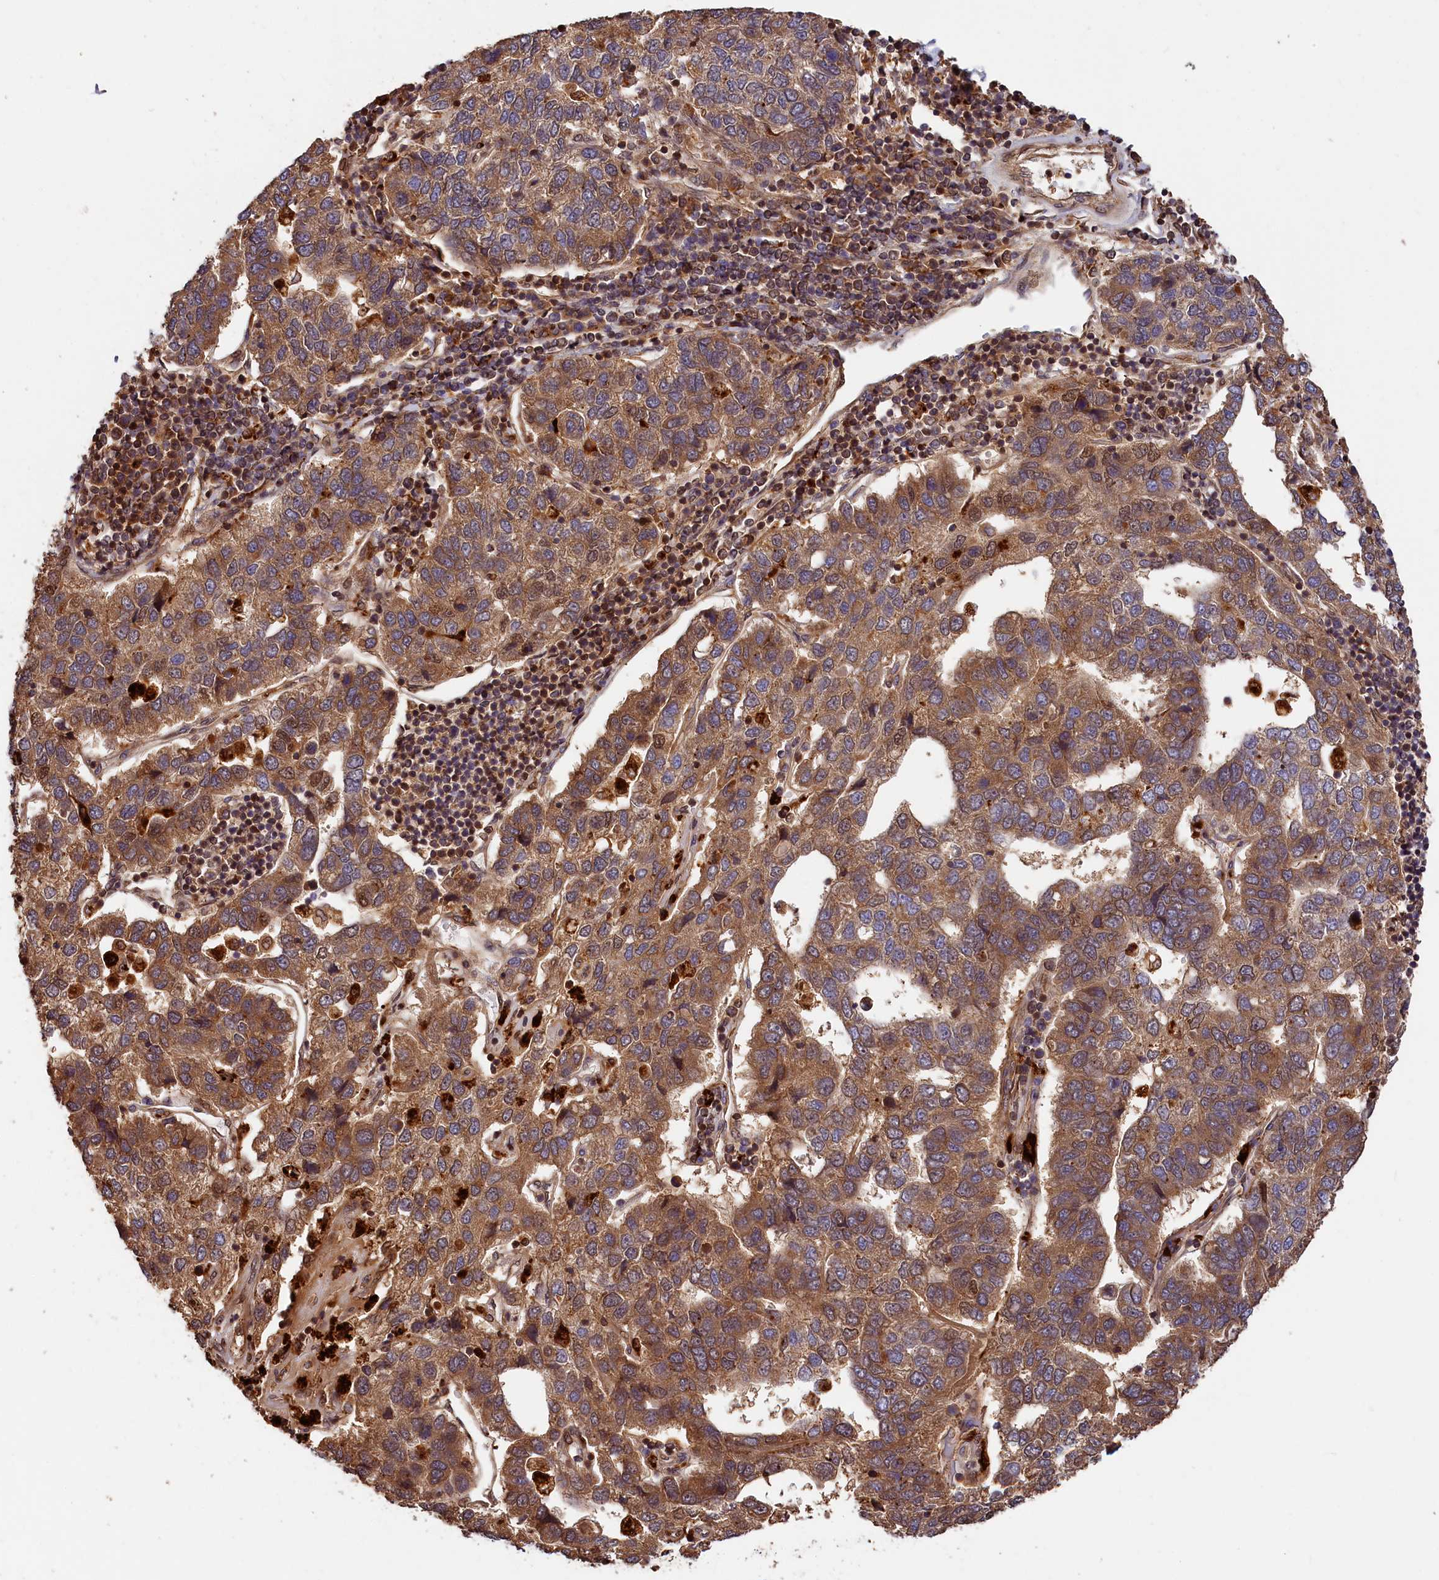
{"staining": {"intensity": "moderate", "quantity": ">75%", "location": "cytoplasmic/membranous"}, "tissue": "pancreatic cancer", "cell_type": "Tumor cells", "image_type": "cancer", "snomed": [{"axis": "morphology", "description": "Adenocarcinoma, NOS"}, {"axis": "topography", "description": "Pancreas"}], "caption": "Tumor cells exhibit medium levels of moderate cytoplasmic/membranous expression in about >75% of cells in pancreatic adenocarcinoma. (Stains: DAB in brown, nuclei in blue, Microscopy: brightfield microscopy at high magnification).", "gene": "HMOX2", "patient": {"sex": "female", "age": 61}}